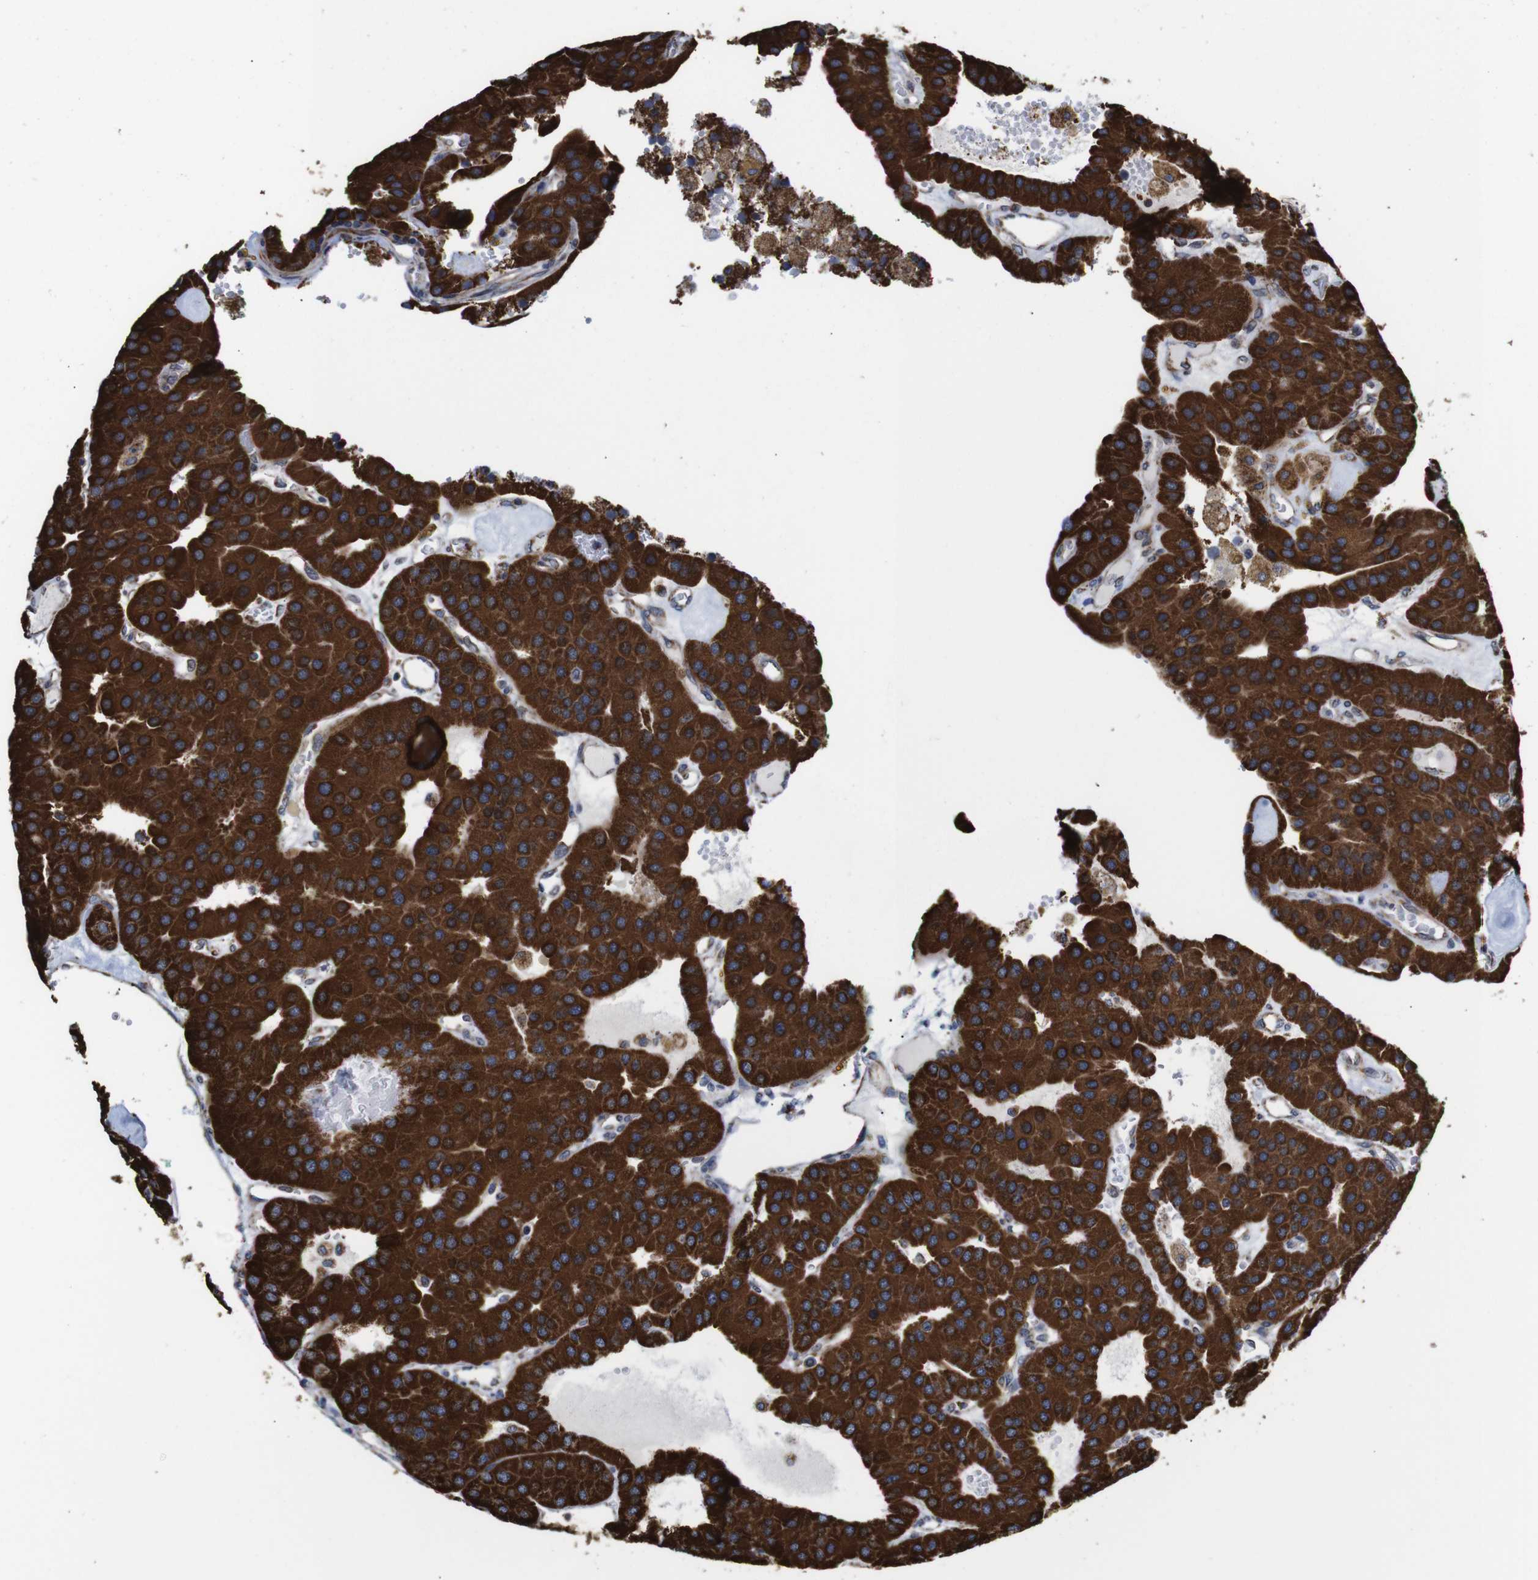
{"staining": {"intensity": "strong", "quantity": "25%-75%", "location": "cytoplasmic/membranous"}, "tissue": "parathyroid gland", "cell_type": "Glandular cells", "image_type": "normal", "snomed": [{"axis": "morphology", "description": "Normal tissue, NOS"}, {"axis": "morphology", "description": "Adenoma, NOS"}, {"axis": "topography", "description": "Parathyroid gland"}], "caption": "Protein staining reveals strong cytoplasmic/membranous expression in approximately 25%-75% of glandular cells in benign parathyroid gland.", "gene": "C17orf80", "patient": {"sex": "female", "age": 86}}